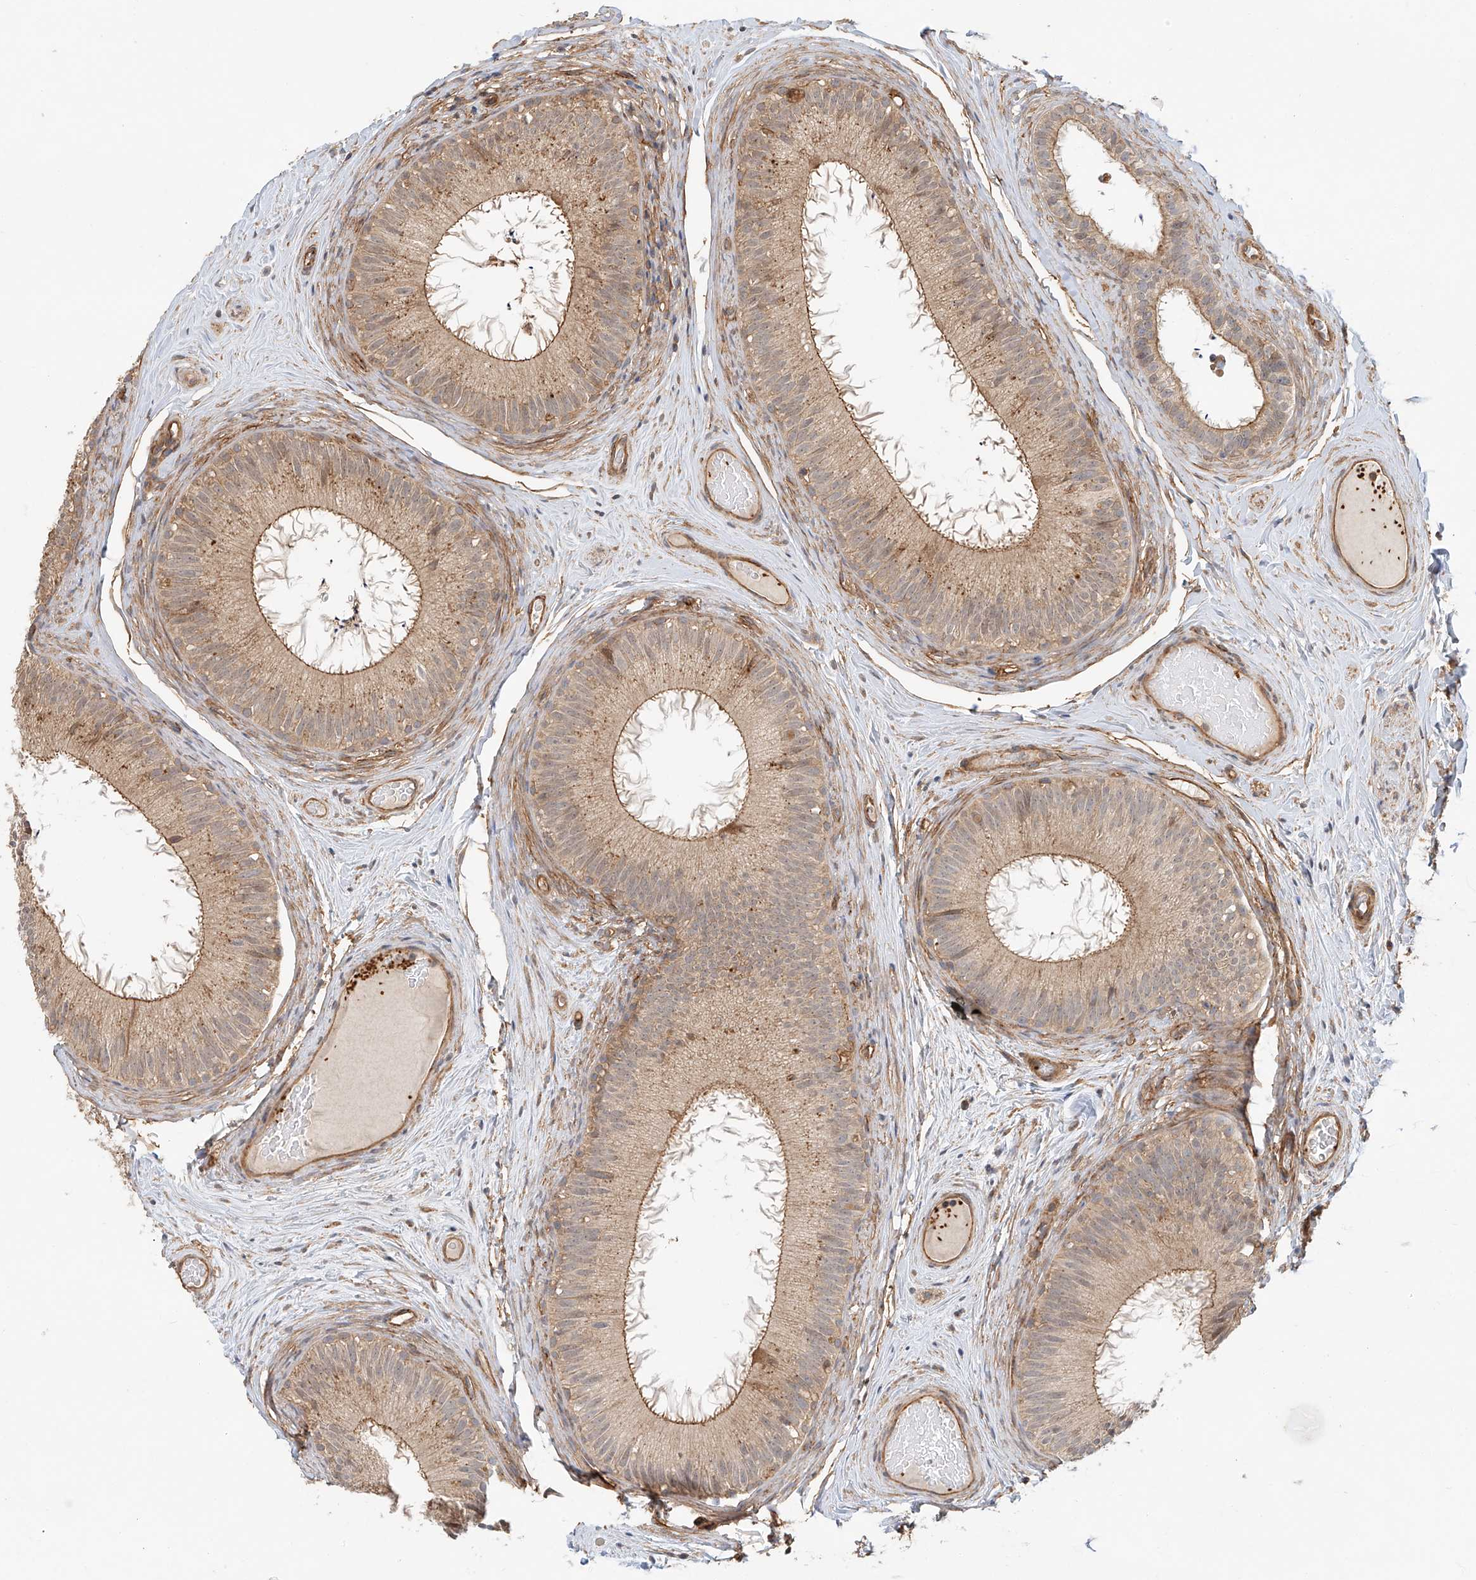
{"staining": {"intensity": "moderate", "quantity": ">75%", "location": "cytoplasmic/membranous"}, "tissue": "epididymis", "cell_type": "Glandular cells", "image_type": "normal", "snomed": [{"axis": "morphology", "description": "Normal tissue, NOS"}, {"axis": "topography", "description": "Epididymis"}], "caption": "IHC photomicrograph of normal human epididymis stained for a protein (brown), which exhibits medium levels of moderate cytoplasmic/membranous staining in about >75% of glandular cells.", "gene": "CSMD3", "patient": {"sex": "male", "age": 50}}